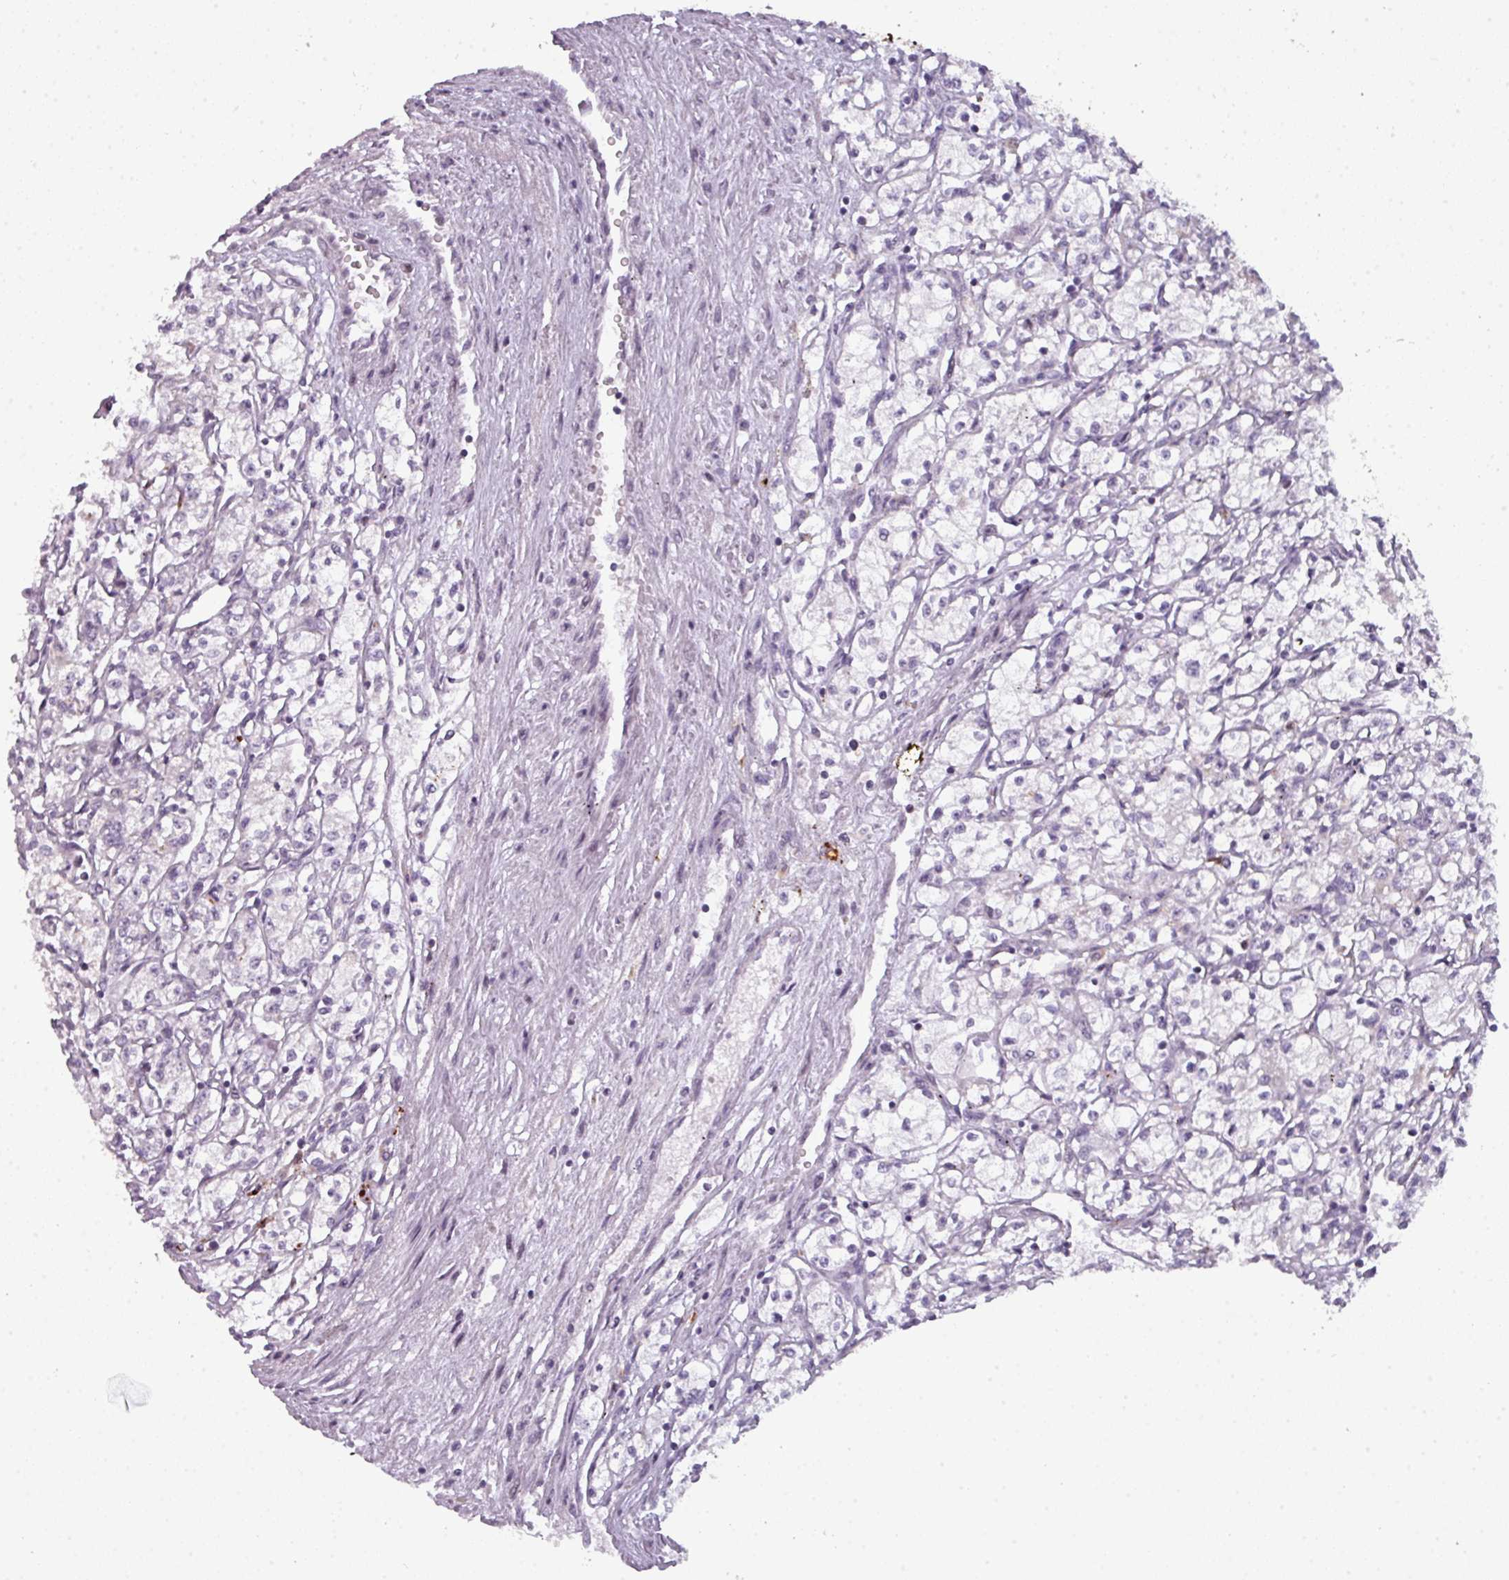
{"staining": {"intensity": "negative", "quantity": "none", "location": "none"}, "tissue": "renal cancer", "cell_type": "Tumor cells", "image_type": "cancer", "snomed": [{"axis": "morphology", "description": "Adenocarcinoma, NOS"}, {"axis": "topography", "description": "Kidney"}], "caption": "Human renal cancer stained for a protein using IHC shows no expression in tumor cells.", "gene": "TMEFF1", "patient": {"sex": "male", "age": 59}}